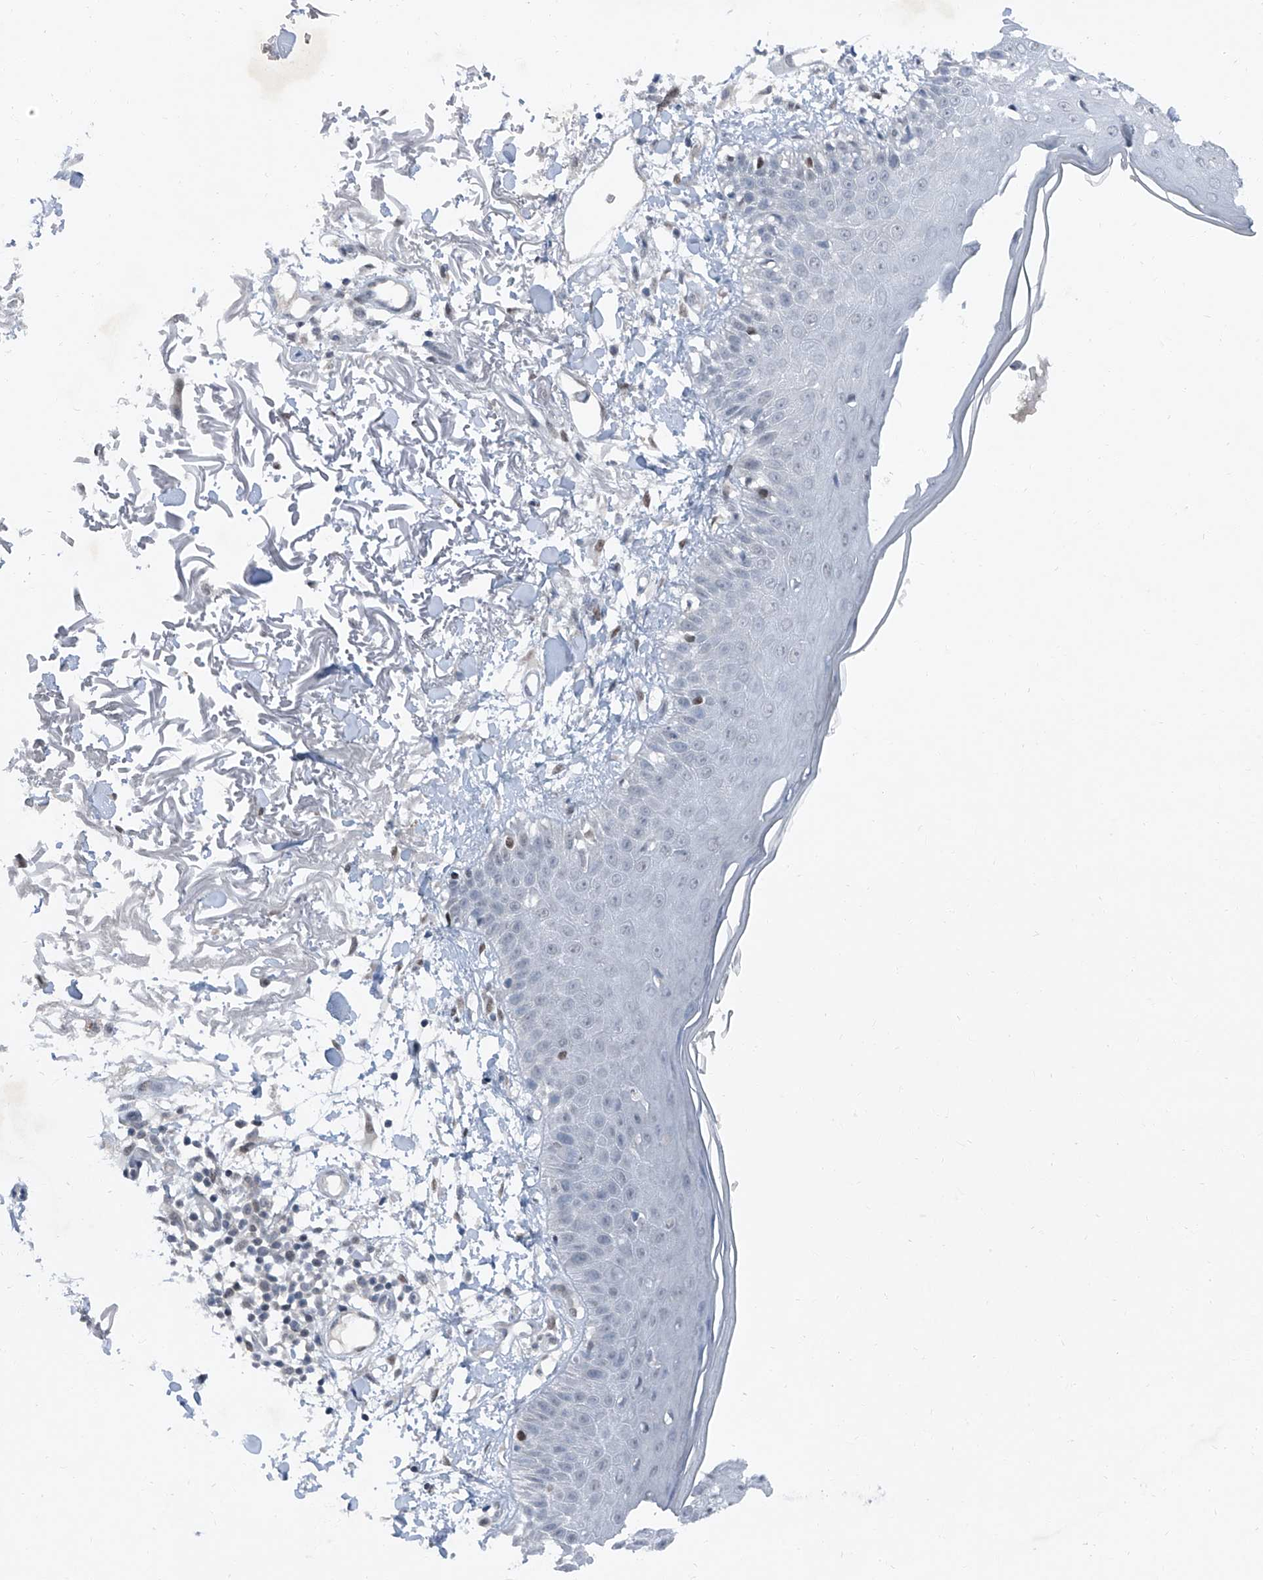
{"staining": {"intensity": "moderate", "quantity": ">75%", "location": "nuclear"}, "tissue": "skin", "cell_type": "Fibroblasts", "image_type": "normal", "snomed": [{"axis": "morphology", "description": "Normal tissue, NOS"}, {"axis": "morphology", "description": "Squamous cell carcinoma, NOS"}, {"axis": "topography", "description": "Skin"}, {"axis": "topography", "description": "Peripheral nerve tissue"}], "caption": "Brown immunohistochemical staining in benign skin displays moderate nuclear positivity in about >75% of fibroblasts.", "gene": "BMI1", "patient": {"sex": "male", "age": 83}}